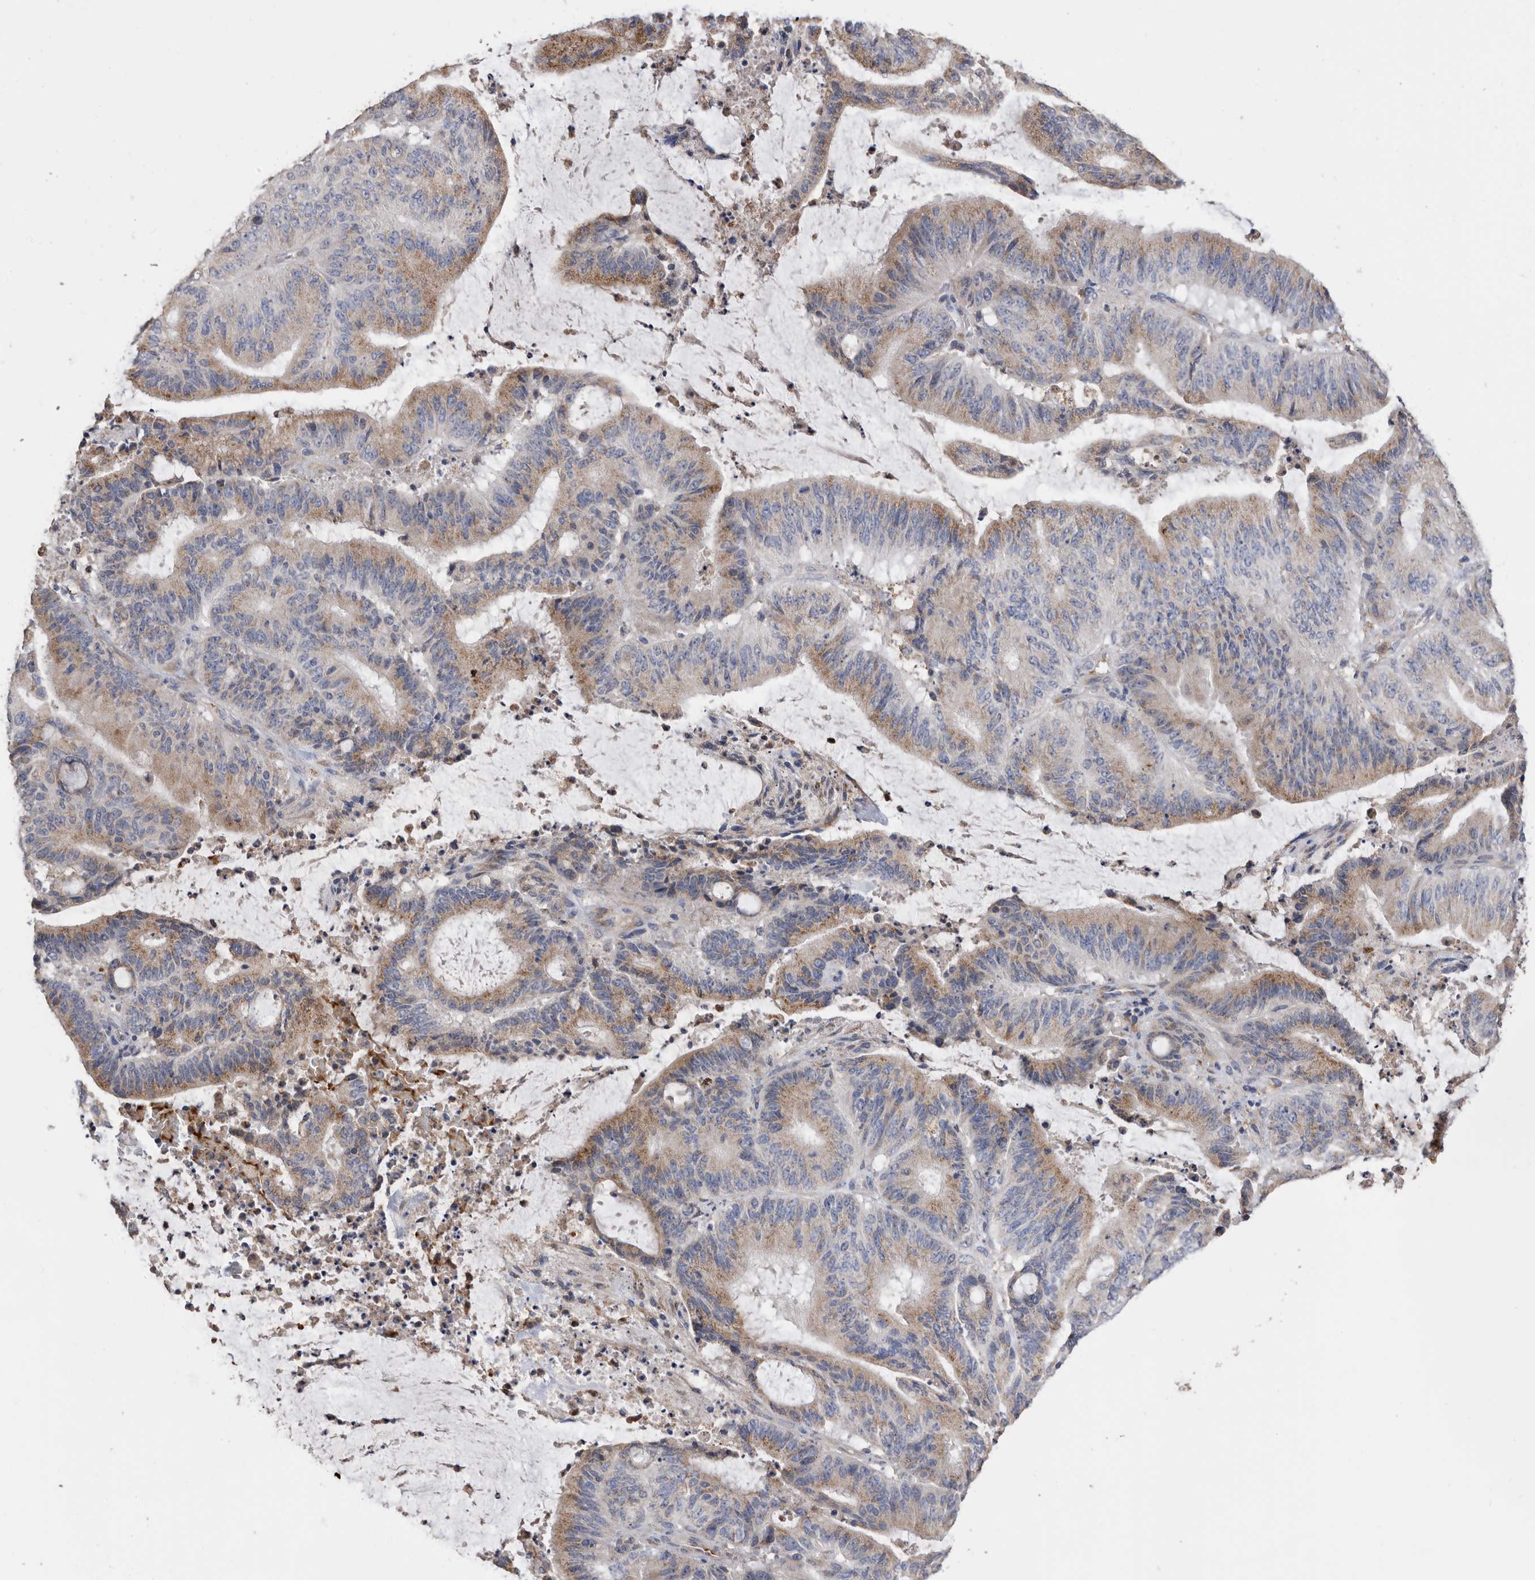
{"staining": {"intensity": "moderate", "quantity": "25%-75%", "location": "cytoplasmic/membranous"}, "tissue": "liver cancer", "cell_type": "Tumor cells", "image_type": "cancer", "snomed": [{"axis": "morphology", "description": "Normal tissue, NOS"}, {"axis": "morphology", "description": "Cholangiocarcinoma"}, {"axis": "topography", "description": "Liver"}, {"axis": "topography", "description": "Peripheral nerve tissue"}], "caption": "High-magnification brightfield microscopy of cholangiocarcinoma (liver) stained with DAB (brown) and counterstained with hematoxylin (blue). tumor cells exhibit moderate cytoplasmic/membranous staining is present in about25%-75% of cells.", "gene": "CRISPLD2", "patient": {"sex": "female", "age": 73}}